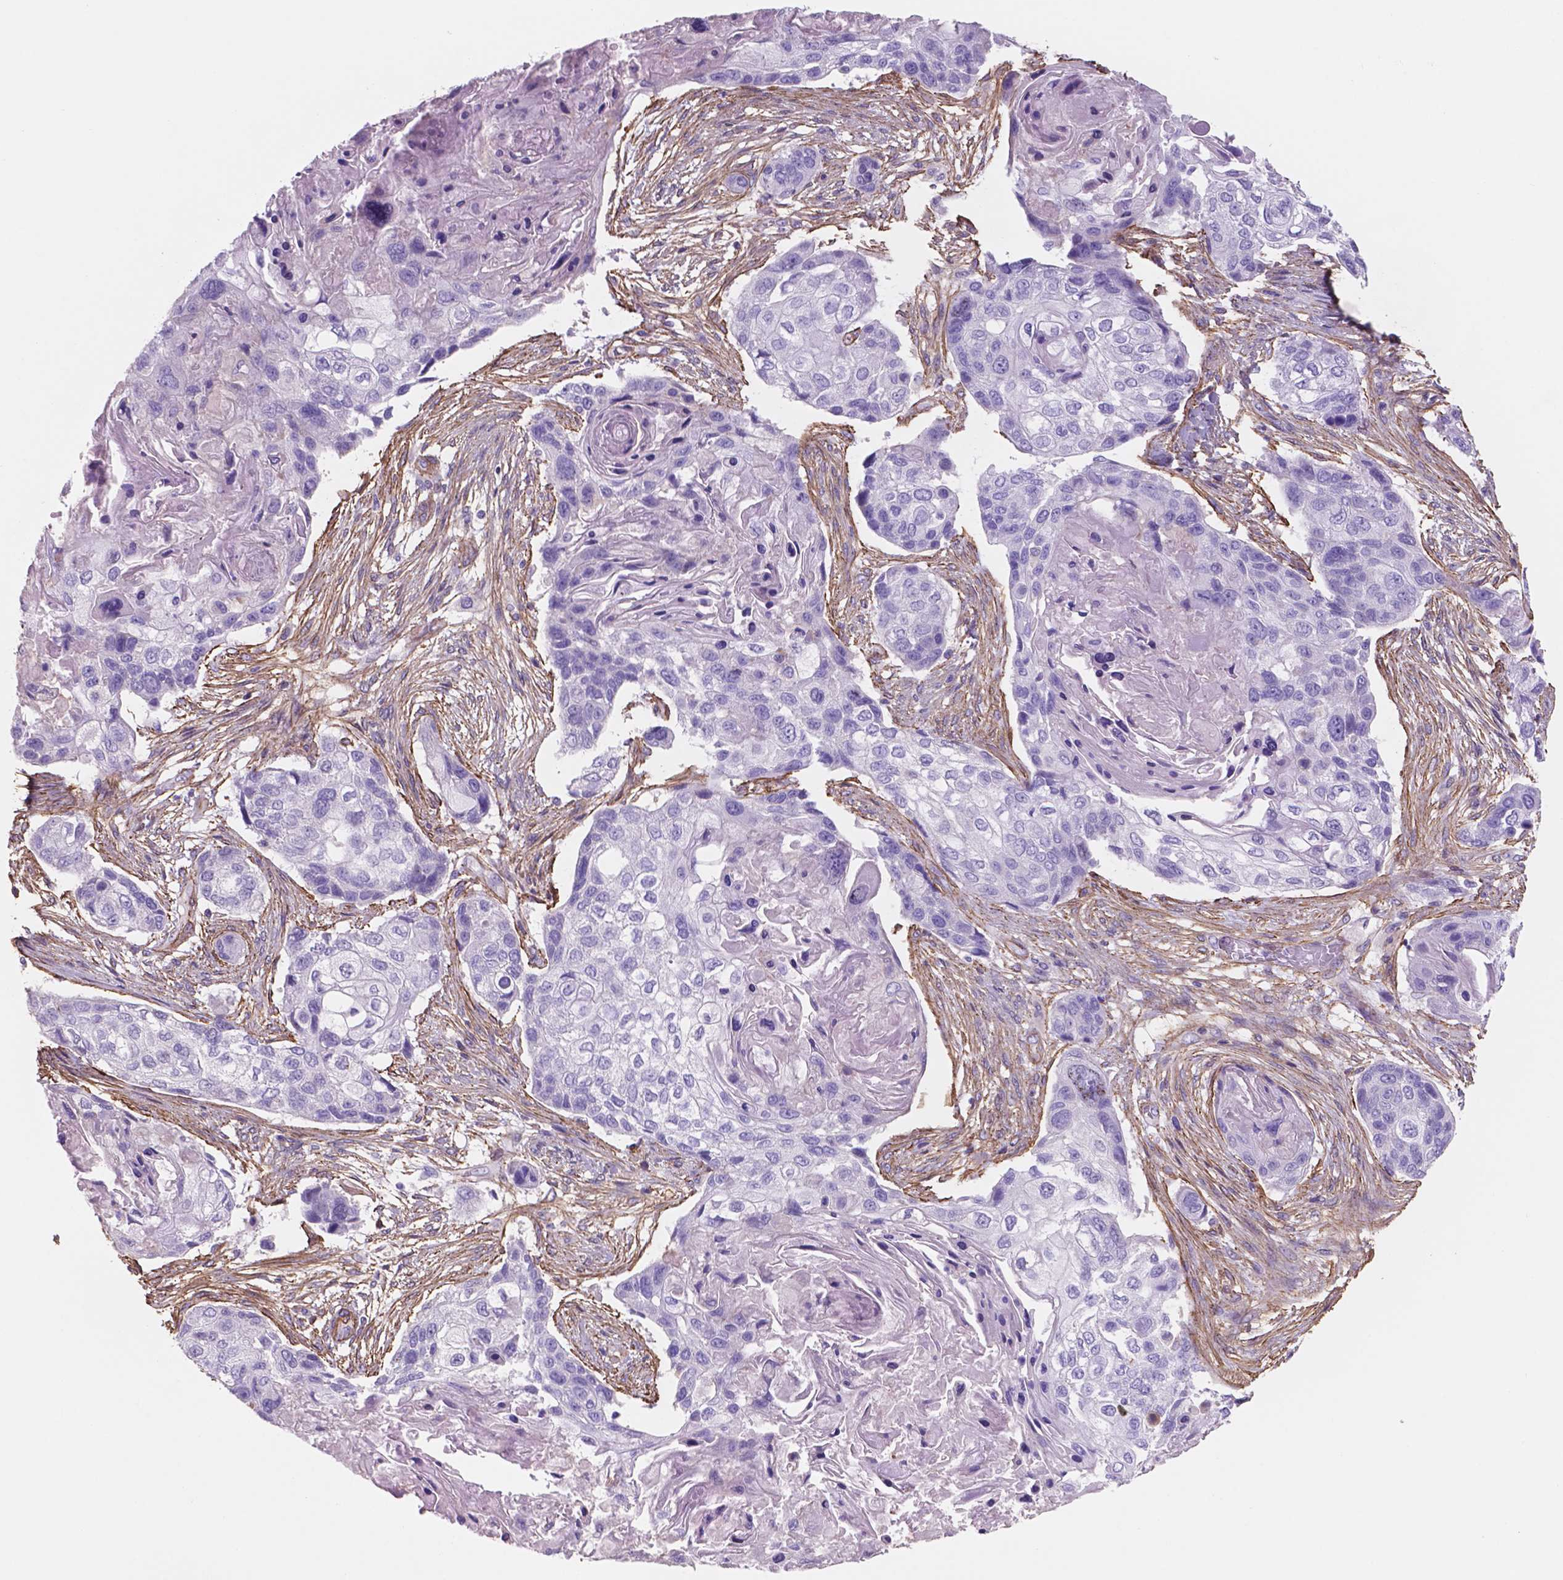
{"staining": {"intensity": "negative", "quantity": "none", "location": "none"}, "tissue": "lung cancer", "cell_type": "Tumor cells", "image_type": "cancer", "snomed": [{"axis": "morphology", "description": "Squamous cell carcinoma, NOS"}, {"axis": "topography", "description": "Lung"}], "caption": "This image is of squamous cell carcinoma (lung) stained with IHC to label a protein in brown with the nuclei are counter-stained blue. There is no staining in tumor cells.", "gene": "TOR2A", "patient": {"sex": "male", "age": 69}}